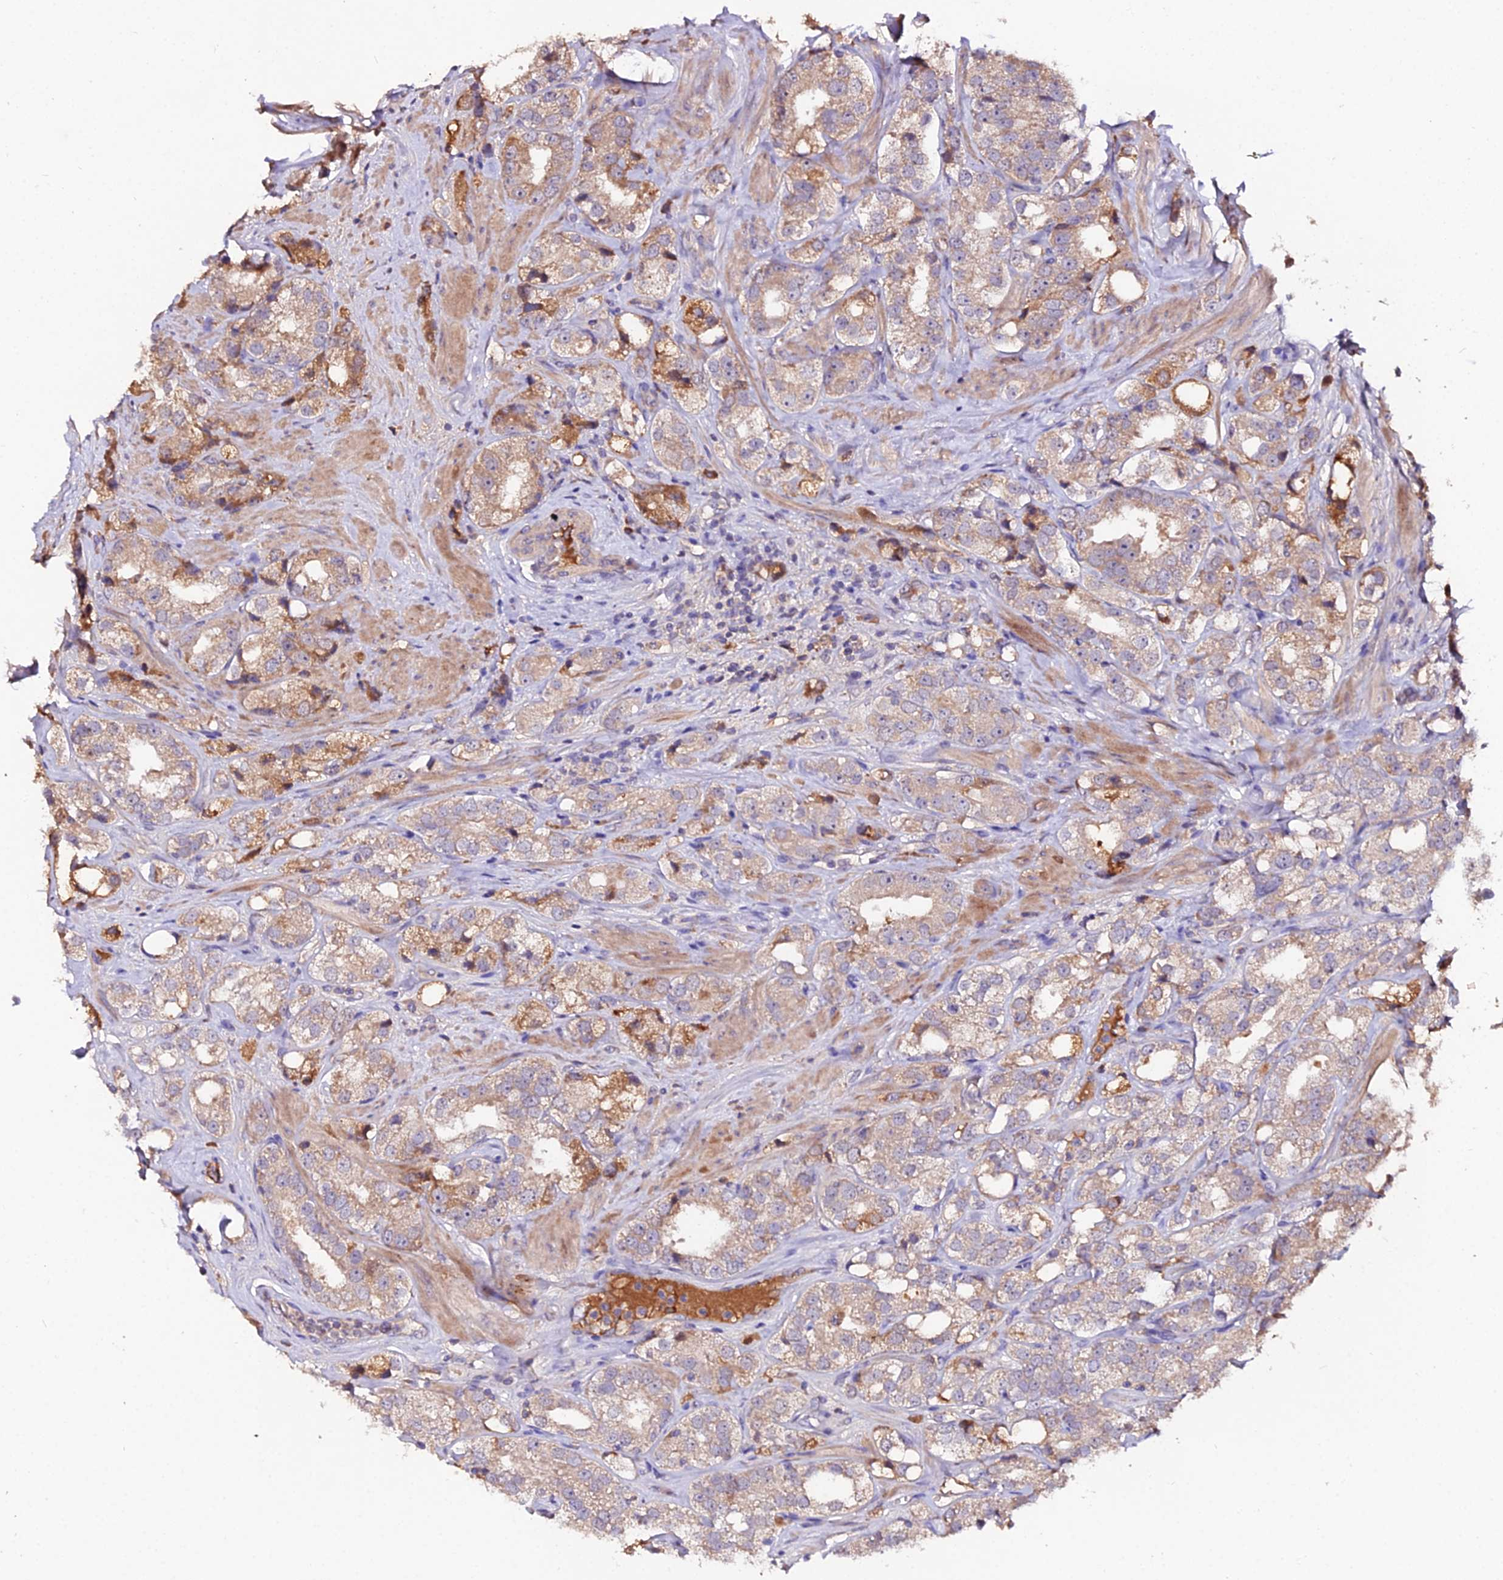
{"staining": {"intensity": "weak", "quantity": ">75%", "location": "cytoplasmic/membranous"}, "tissue": "prostate cancer", "cell_type": "Tumor cells", "image_type": "cancer", "snomed": [{"axis": "morphology", "description": "Adenocarcinoma, NOS"}, {"axis": "topography", "description": "Prostate"}], "caption": "This is an image of IHC staining of prostate cancer (adenocarcinoma), which shows weak expression in the cytoplasmic/membranous of tumor cells.", "gene": "KCTD16", "patient": {"sex": "male", "age": 79}}